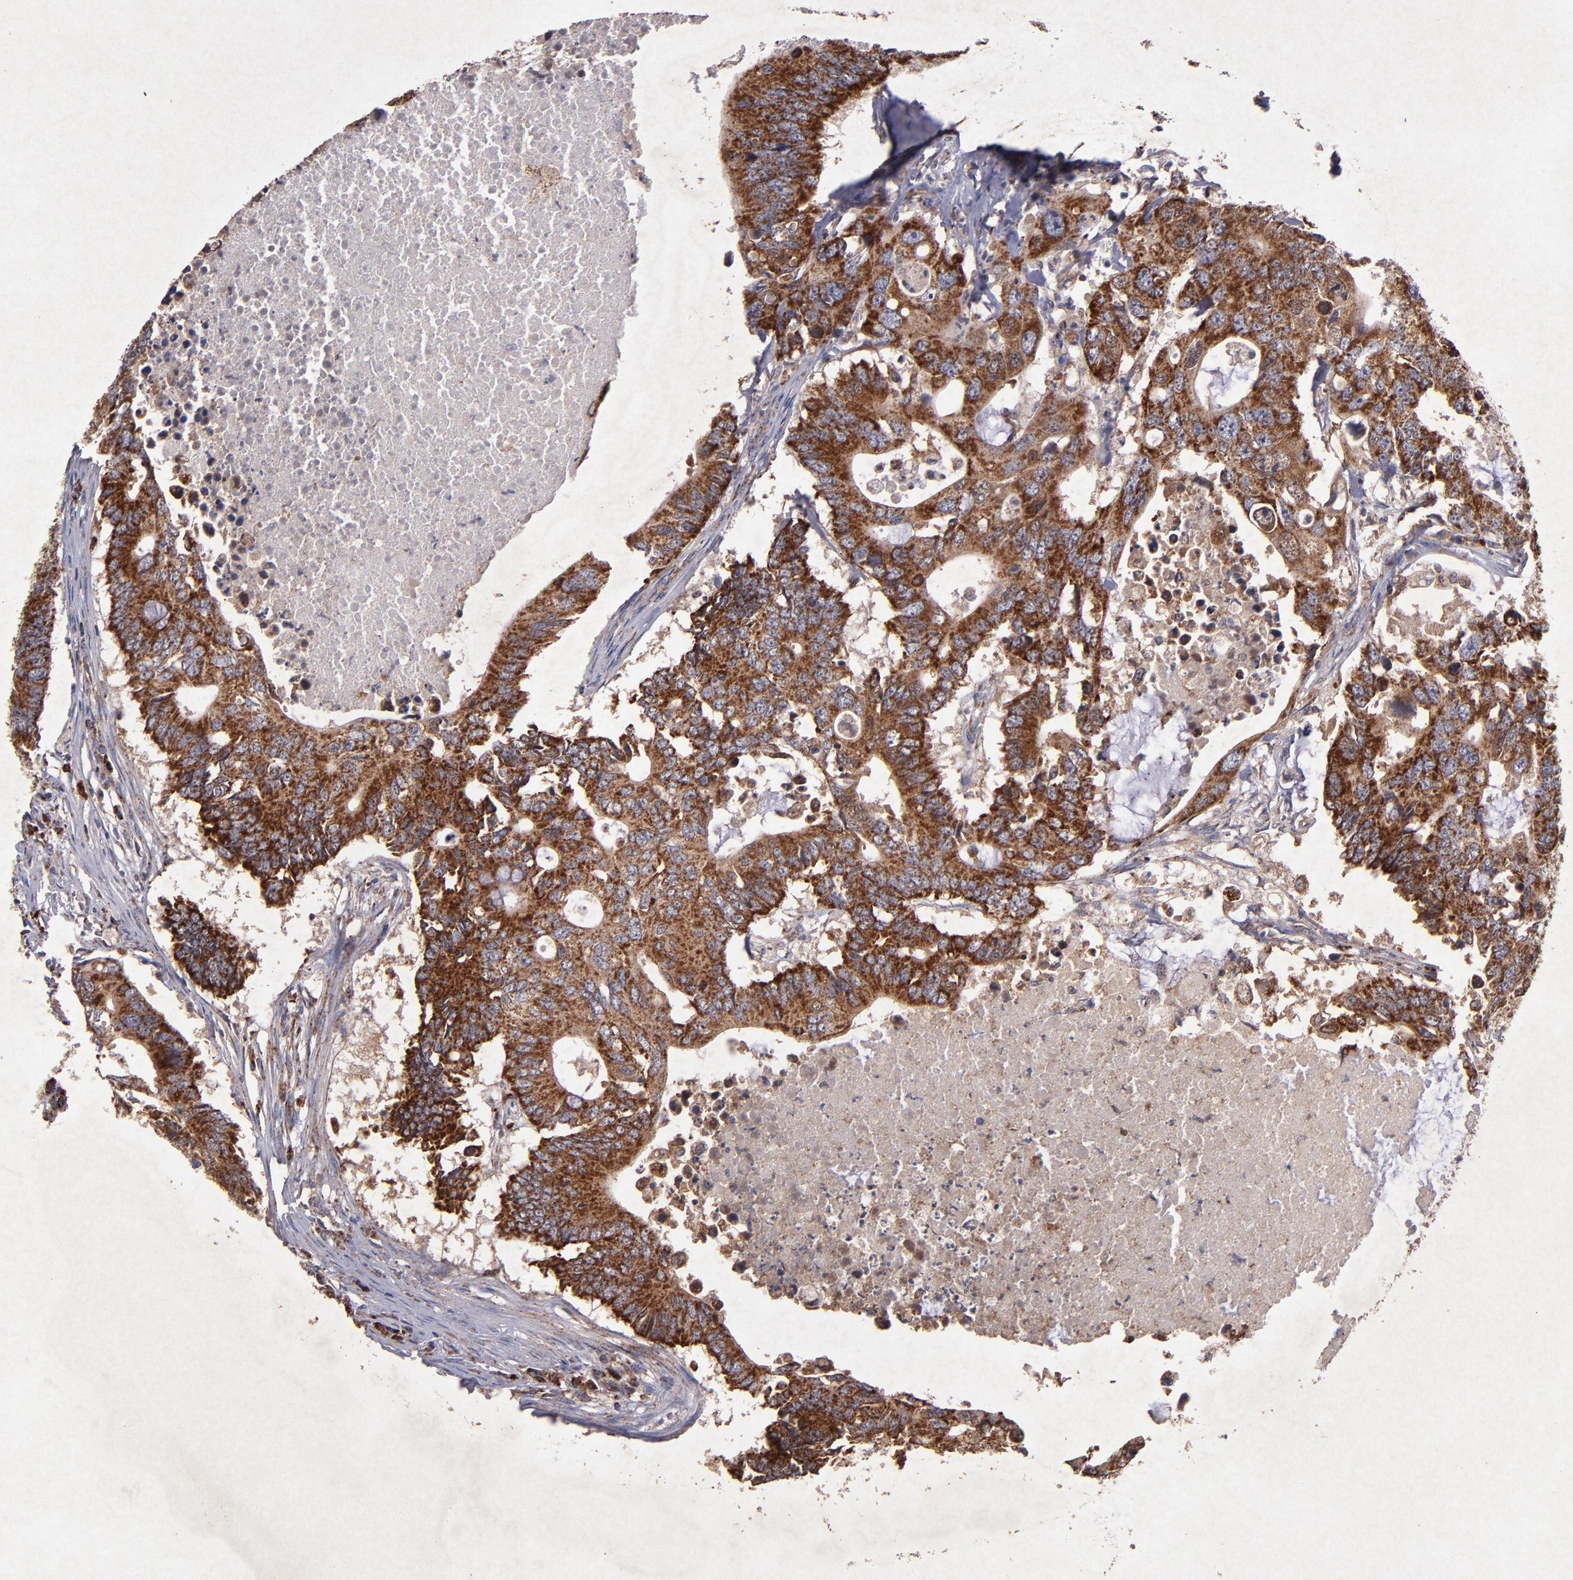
{"staining": {"intensity": "strong", "quantity": ">75%", "location": "cytoplasmic/membranous"}, "tissue": "colorectal cancer", "cell_type": "Tumor cells", "image_type": "cancer", "snomed": [{"axis": "morphology", "description": "Adenocarcinoma, NOS"}, {"axis": "topography", "description": "Colon"}], "caption": "Immunohistochemical staining of colorectal cancer (adenocarcinoma) demonstrates high levels of strong cytoplasmic/membranous staining in about >75% of tumor cells. The staining is performed using DAB (3,3'-diaminobenzidine) brown chromogen to label protein expression. The nuclei are counter-stained blue using hematoxylin.", "gene": "TIMM9", "patient": {"sex": "male", "age": 71}}